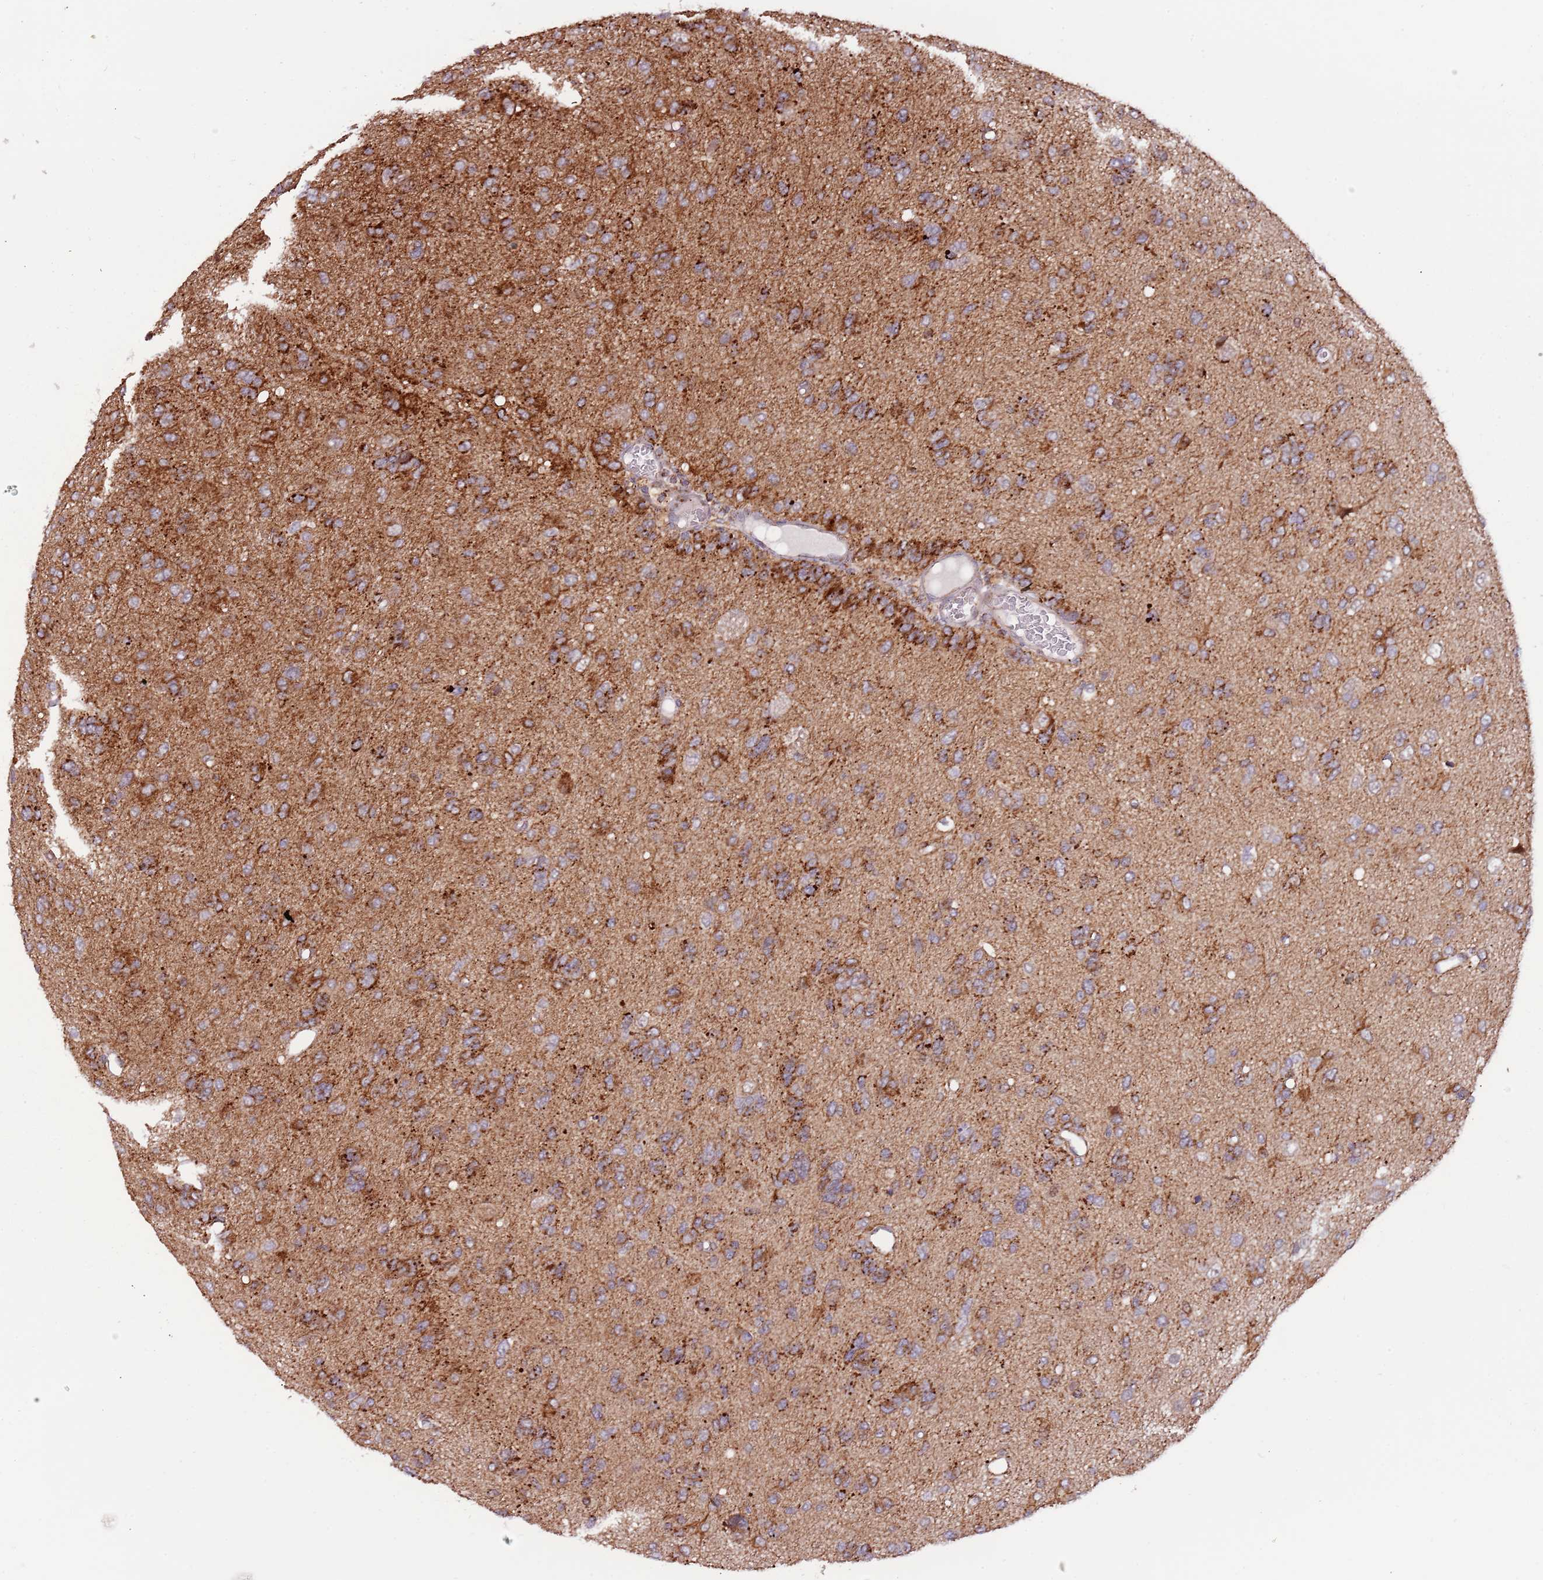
{"staining": {"intensity": "moderate", "quantity": ">75%", "location": "cytoplasmic/membranous"}, "tissue": "glioma", "cell_type": "Tumor cells", "image_type": "cancer", "snomed": [{"axis": "morphology", "description": "Glioma, malignant, High grade"}, {"axis": "topography", "description": "Brain"}], "caption": "An IHC photomicrograph of neoplastic tissue is shown. Protein staining in brown shows moderate cytoplasmic/membranous positivity in glioma within tumor cells.", "gene": "ULK3", "patient": {"sex": "female", "age": 59}}